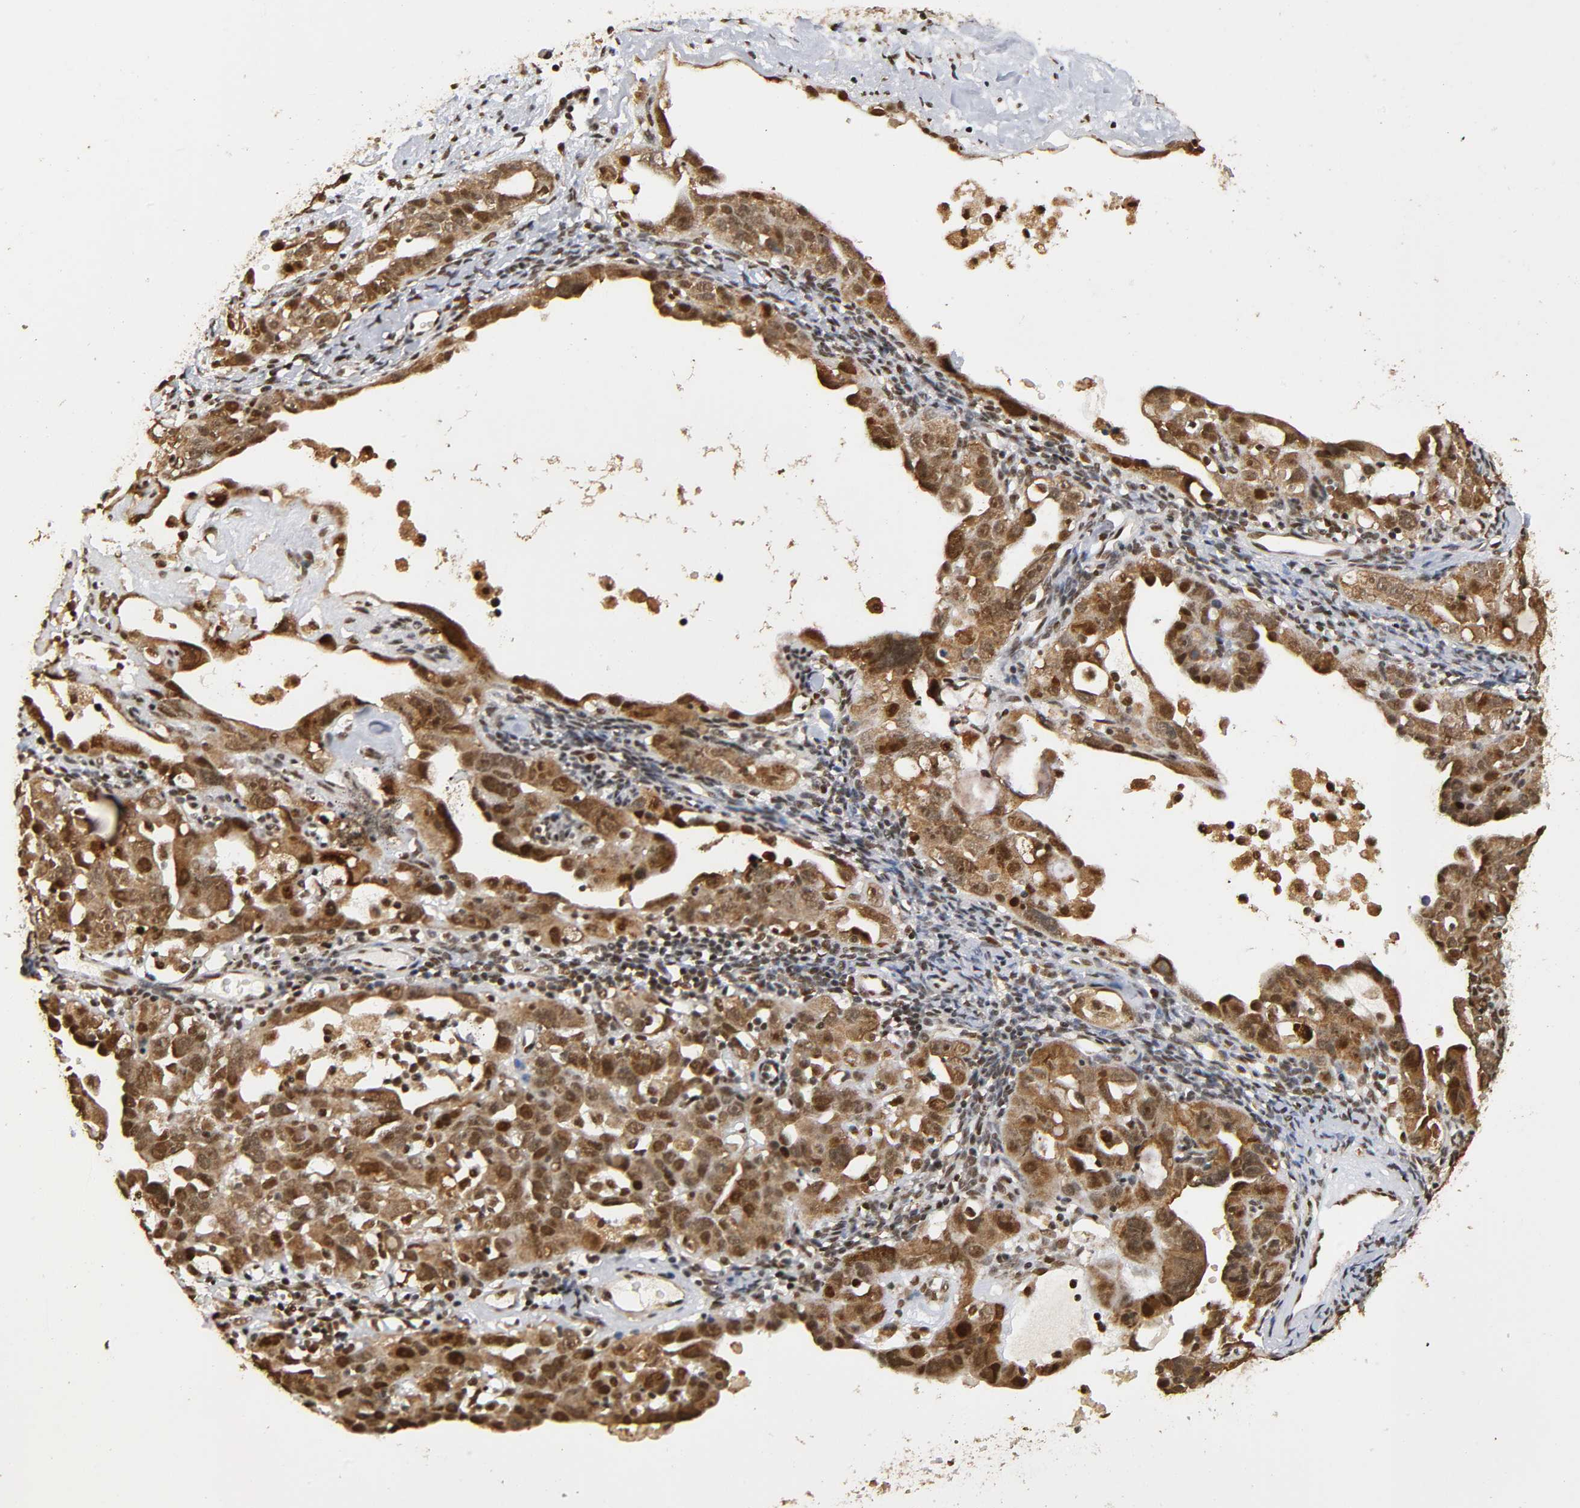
{"staining": {"intensity": "strong", "quantity": ">75%", "location": "cytoplasmic/membranous,nuclear"}, "tissue": "ovarian cancer", "cell_type": "Tumor cells", "image_type": "cancer", "snomed": [{"axis": "morphology", "description": "Cystadenocarcinoma, serous, NOS"}, {"axis": "topography", "description": "Ovary"}], "caption": "Protein expression analysis of ovarian cancer reveals strong cytoplasmic/membranous and nuclear staining in about >75% of tumor cells.", "gene": "RNF122", "patient": {"sex": "female", "age": 66}}